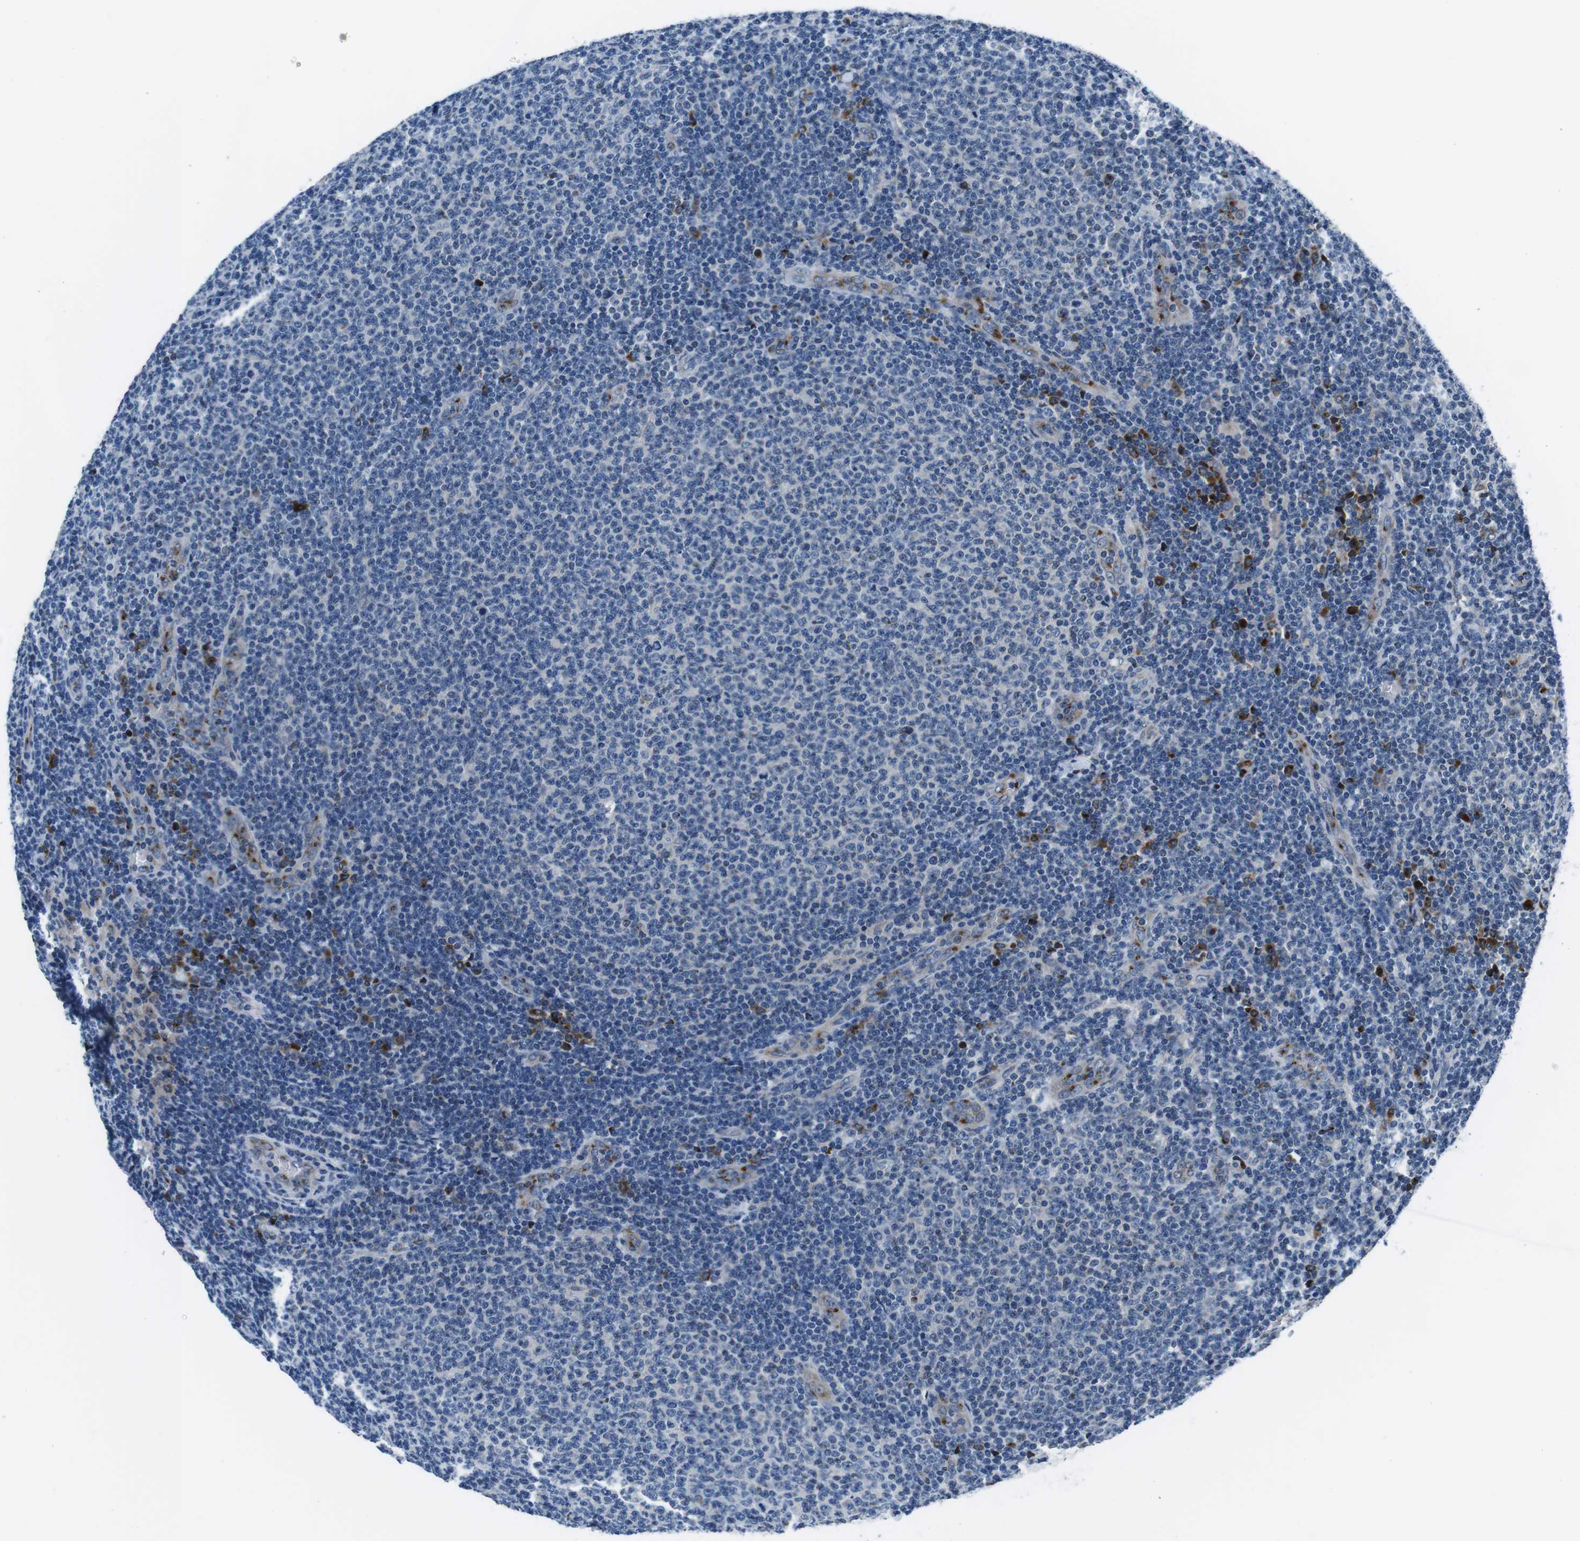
{"staining": {"intensity": "negative", "quantity": "none", "location": "none"}, "tissue": "lymphoma", "cell_type": "Tumor cells", "image_type": "cancer", "snomed": [{"axis": "morphology", "description": "Malignant lymphoma, non-Hodgkin's type, Low grade"}, {"axis": "topography", "description": "Lymph node"}], "caption": "High power microscopy photomicrograph of an immunohistochemistry histopathology image of lymphoma, revealing no significant positivity in tumor cells.", "gene": "NUCB2", "patient": {"sex": "male", "age": 66}}